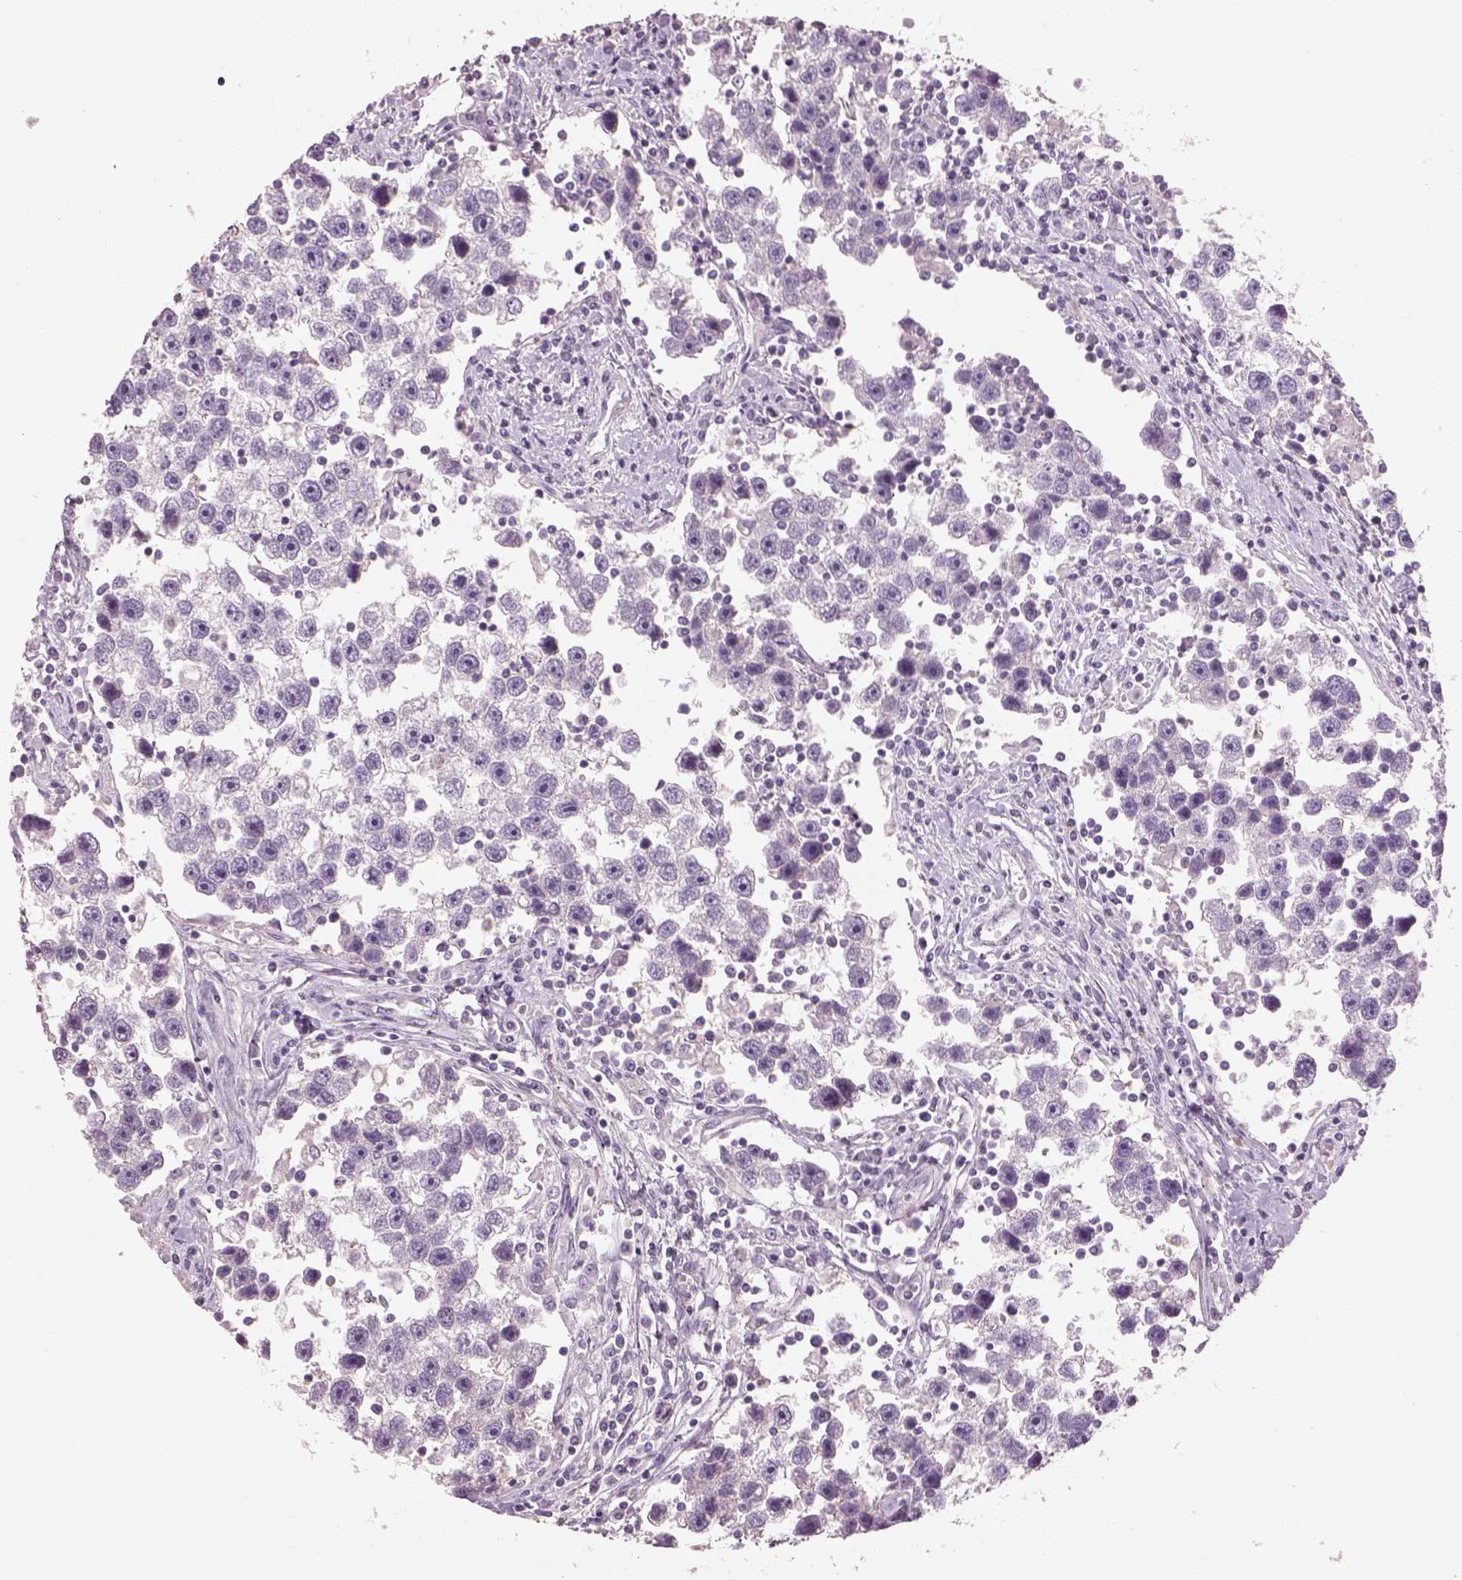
{"staining": {"intensity": "negative", "quantity": "none", "location": "none"}, "tissue": "testis cancer", "cell_type": "Tumor cells", "image_type": "cancer", "snomed": [{"axis": "morphology", "description": "Seminoma, NOS"}, {"axis": "topography", "description": "Testis"}], "caption": "Immunohistochemical staining of human testis seminoma reveals no significant staining in tumor cells. (IHC, brightfield microscopy, high magnification).", "gene": "OTUD6A", "patient": {"sex": "male", "age": 30}}